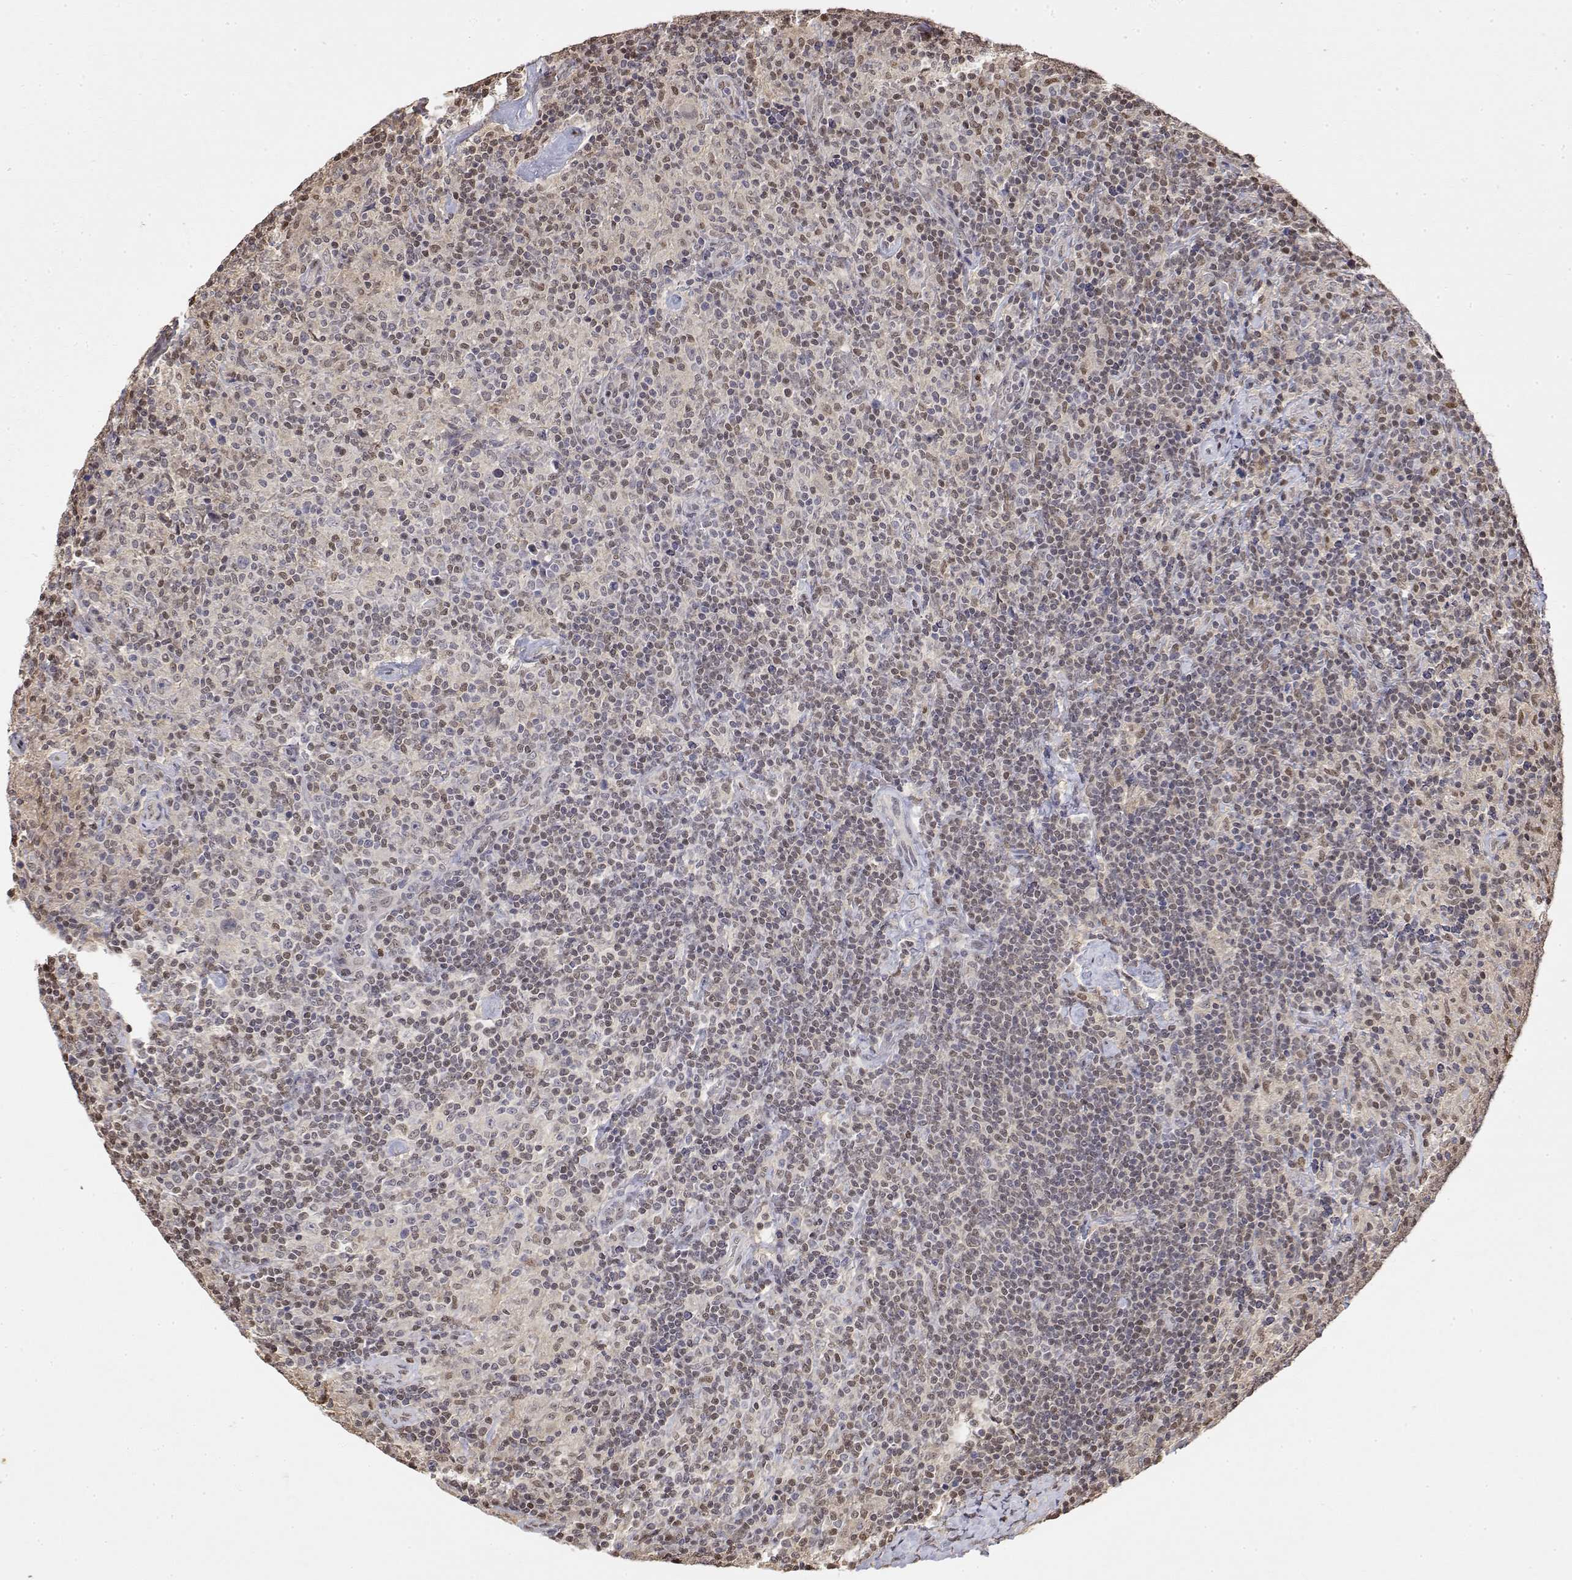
{"staining": {"intensity": "negative", "quantity": "none", "location": "none"}, "tissue": "lymphoma", "cell_type": "Tumor cells", "image_type": "cancer", "snomed": [{"axis": "morphology", "description": "Hodgkin's disease, NOS"}, {"axis": "topography", "description": "Lymph node"}], "caption": "Immunohistochemical staining of human lymphoma displays no significant positivity in tumor cells.", "gene": "TPI1", "patient": {"sex": "male", "age": 70}}